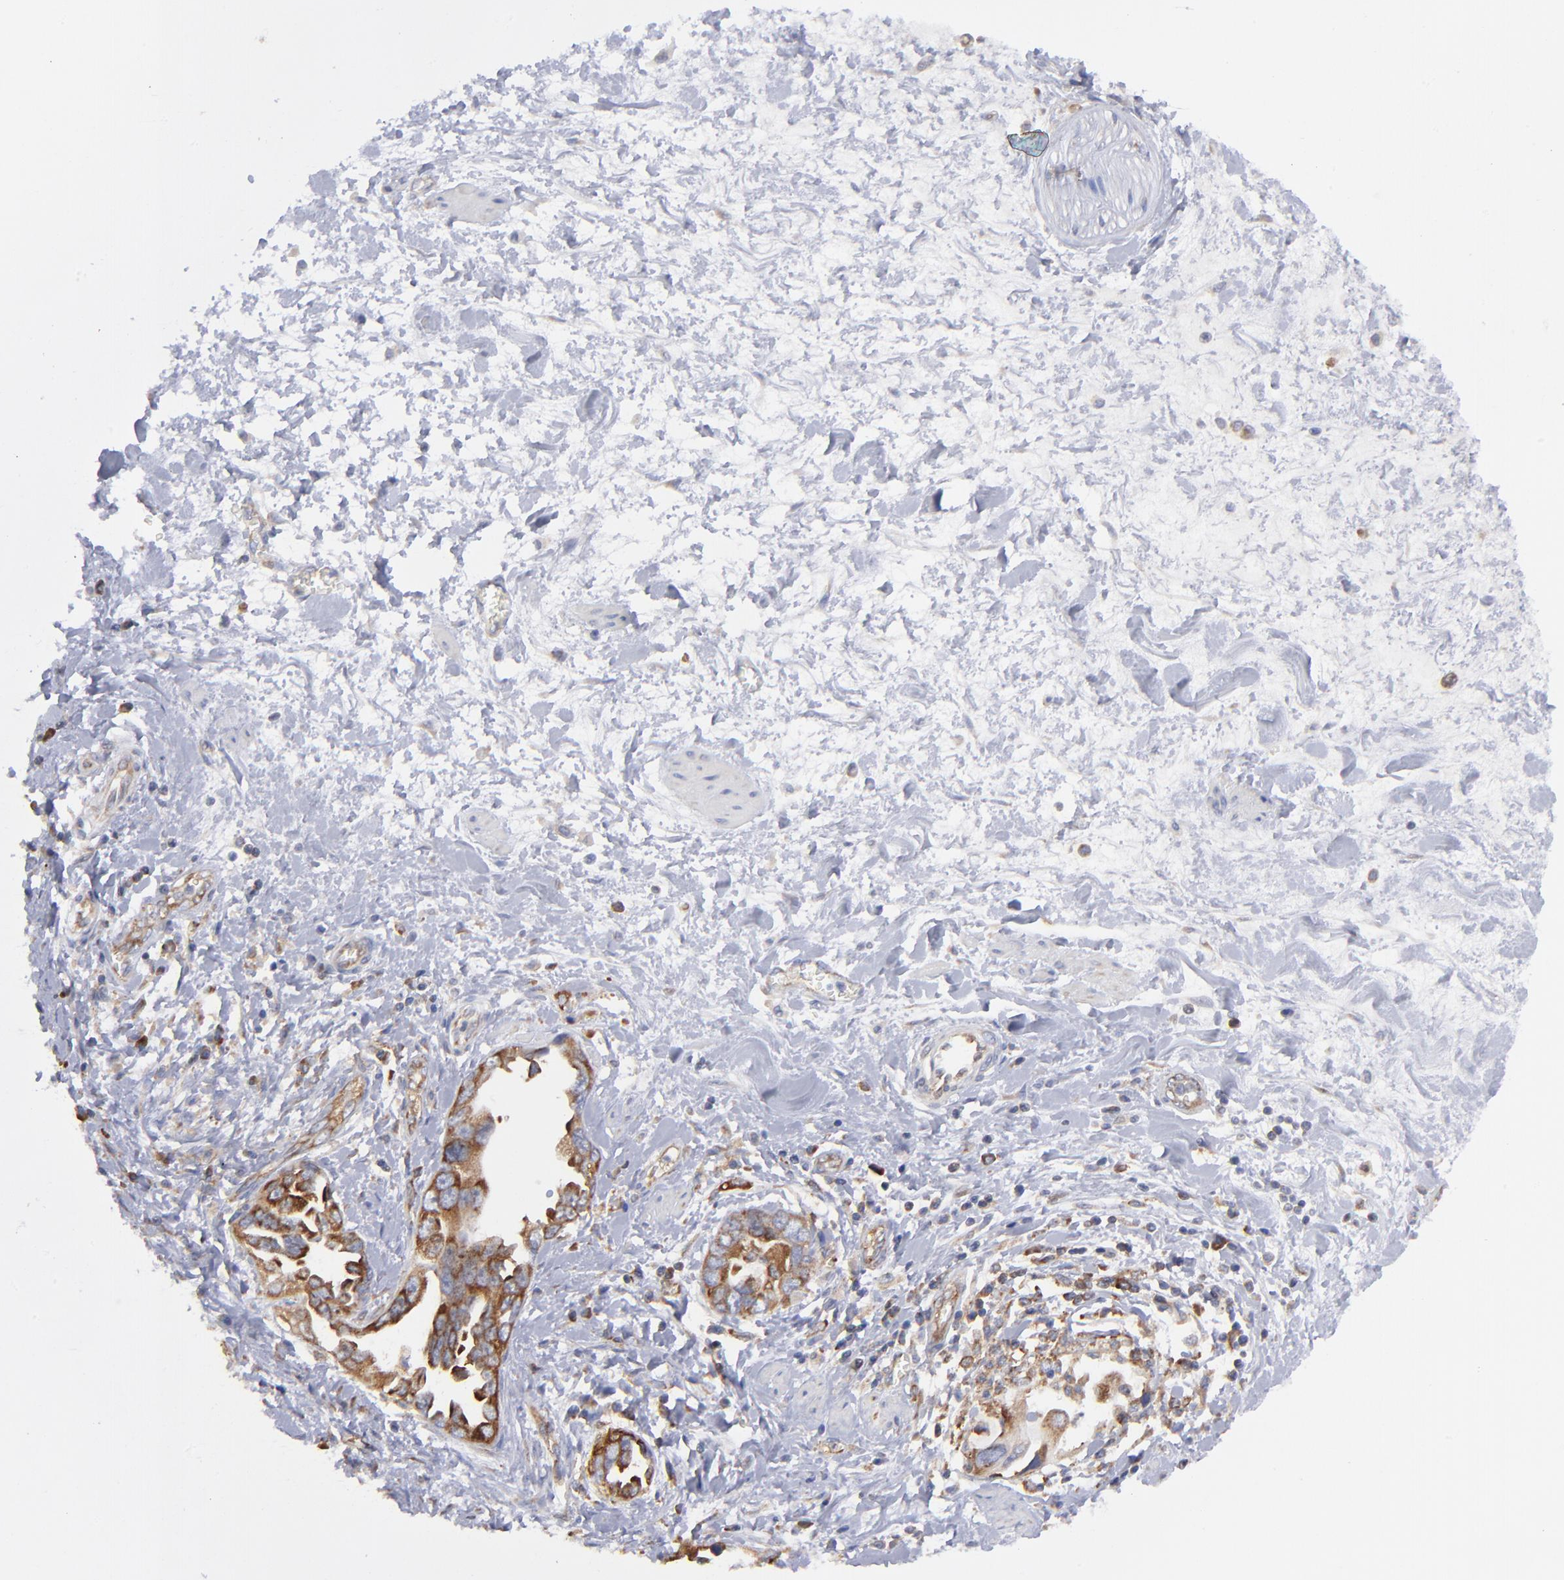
{"staining": {"intensity": "strong", "quantity": ">75%", "location": "cytoplasmic/membranous"}, "tissue": "ovarian cancer", "cell_type": "Tumor cells", "image_type": "cancer", "snomed": [{"axis": "morphology", "description": "Cystadenocarcinoma, serous, NOS"}, {"axis": "topography", "description": "Ovary"}], "caption": "Ovarian cancer was stained to show a protein in brown. There is high levels of strong cytoplasmic/membranous positivity in about >75% of tumor cells.", "gene": "EIF2AK2", "patient": {"sex": "female", "age": 63}}